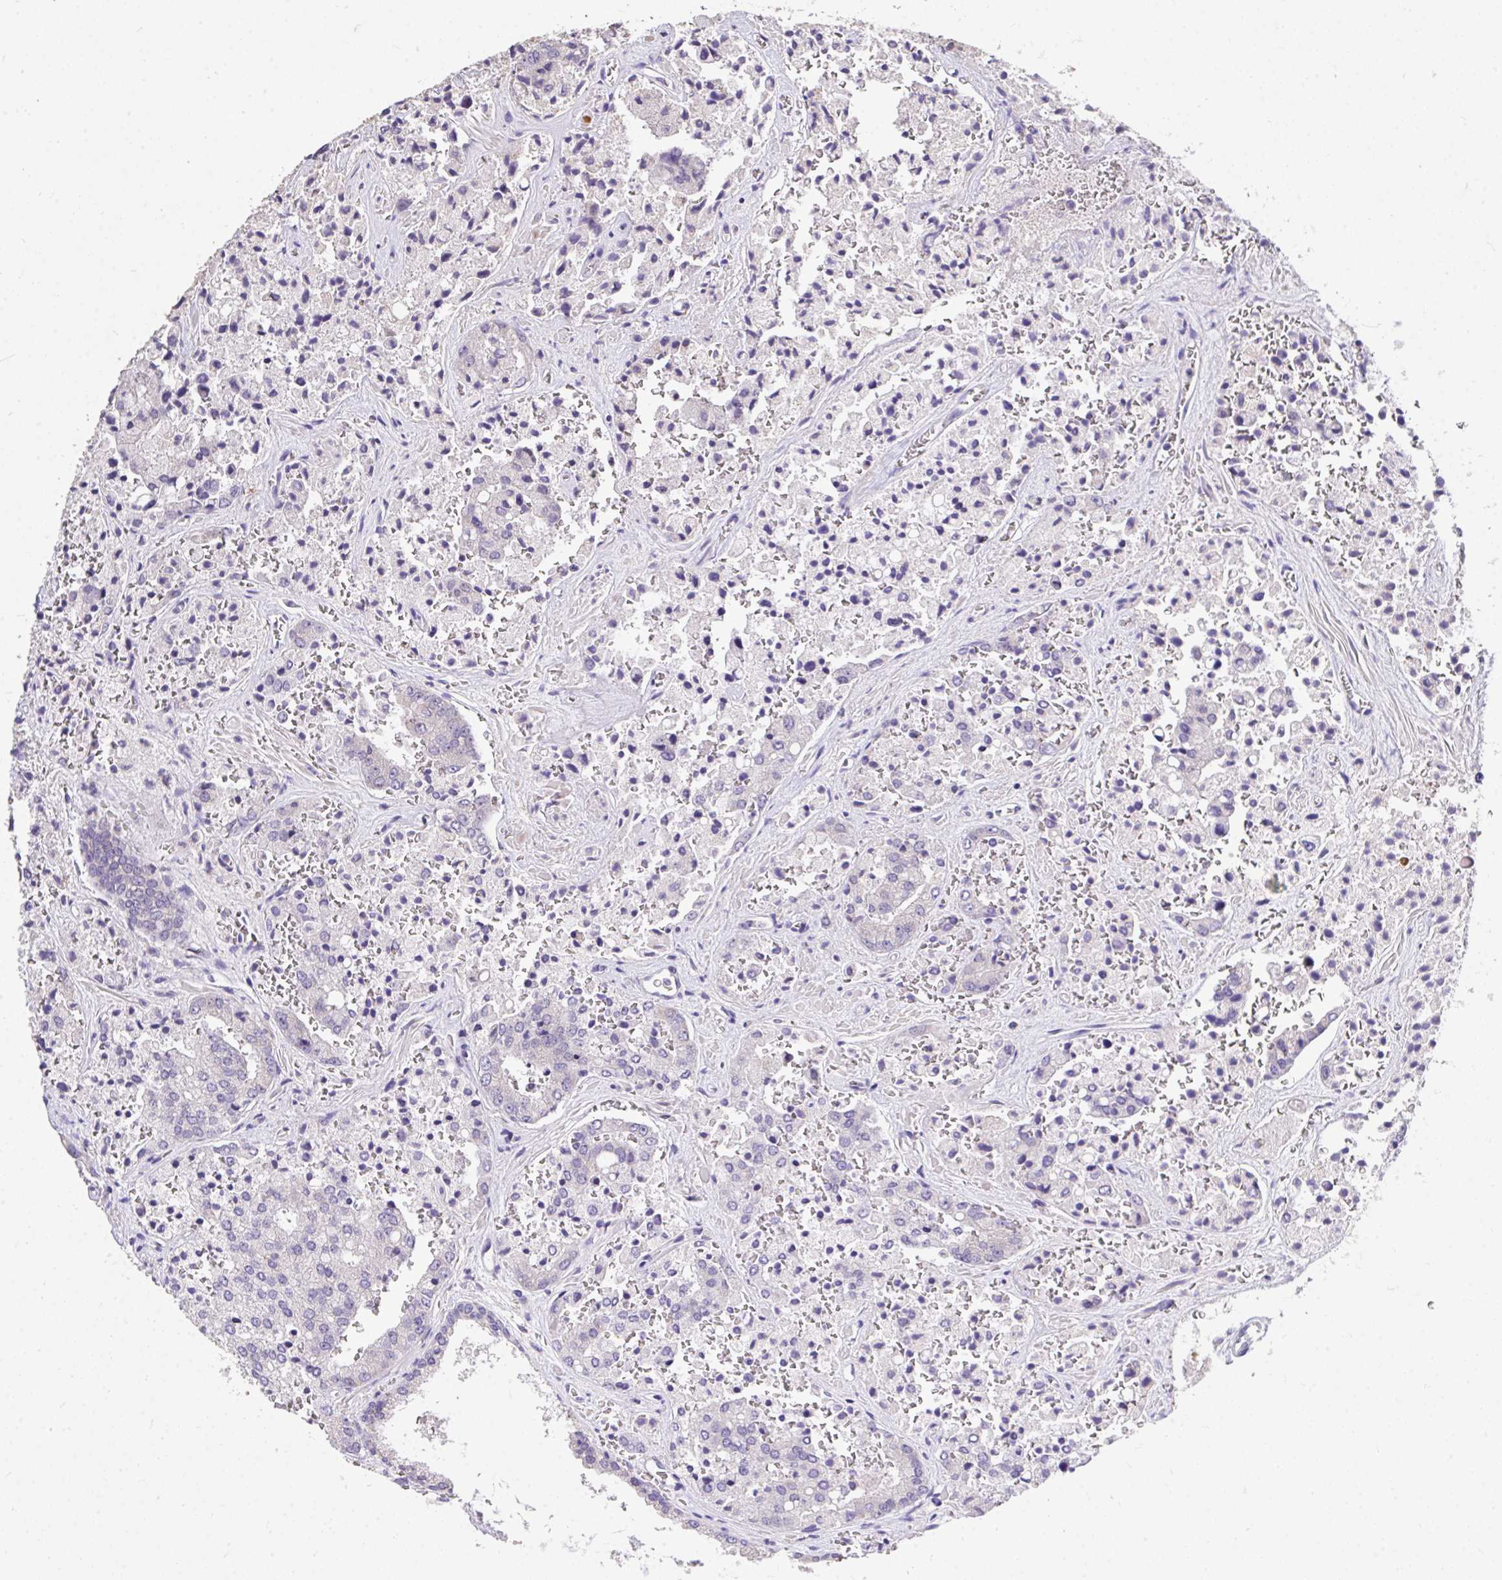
{"staining": {"intensity": "negative", "quantity": "none", "location": "none"}, "tissue": "prostate cancer", "cell_type": "Tumor cells", "image_type": "cancer", "snomed": [{"axis": "morphology", "description": "Normal tissue, NOS"}, {"axis": "morphology", "description": "Adenocarcinoma, High grade"}, {"axis": "topography", "description": "Prostate"}, {"axis": "topography", "description": "Peripheral nerve tissue"}], "caption": "Prostate cancer (high-grade adenocarcinoma) stained for a protein using IHC demonstrates no expression tumor cells.", "gene": "MPC2", "patient": {"sex": "male", "age": 68}}